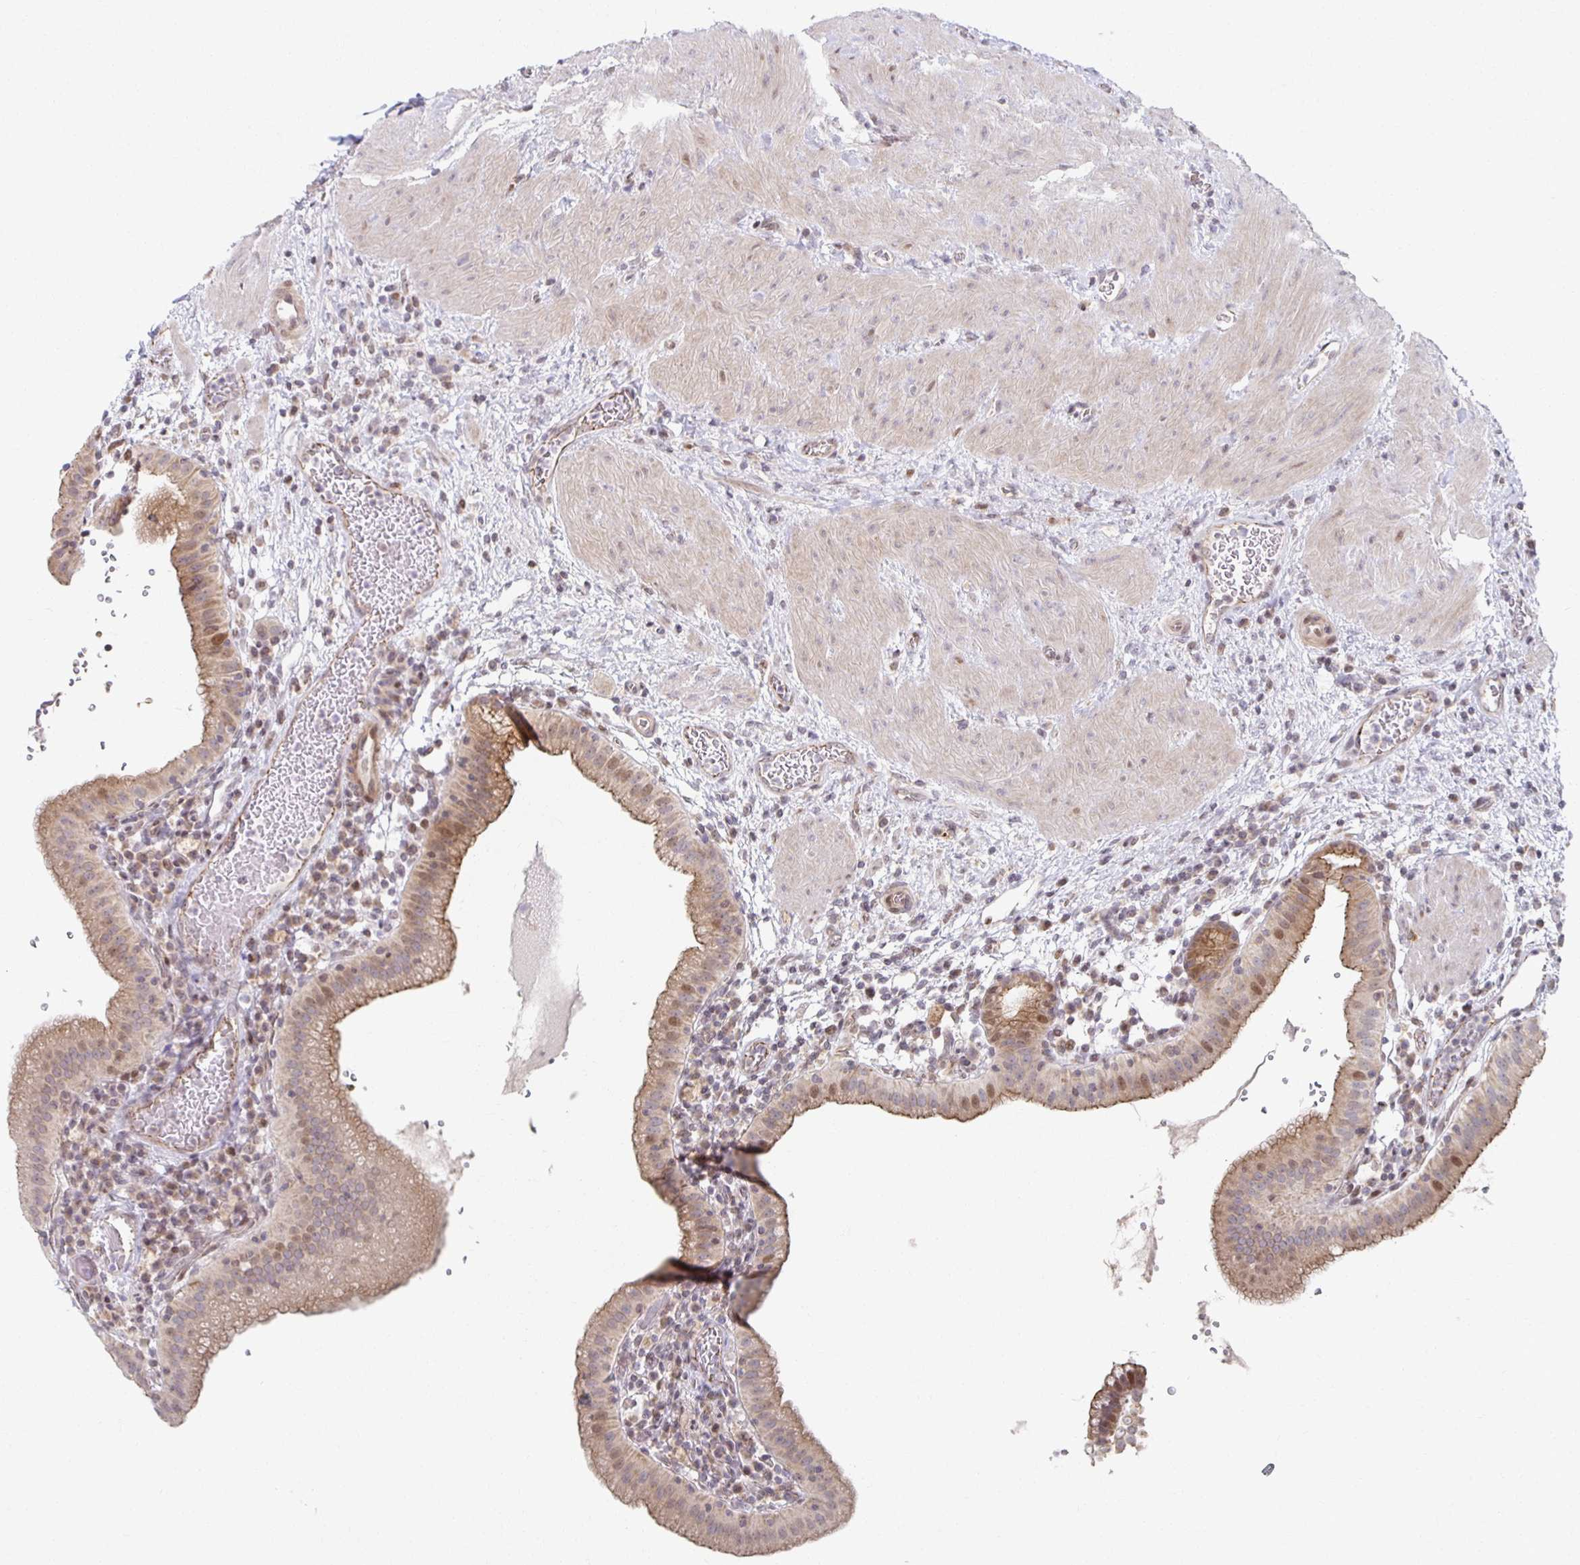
{"staining": {"intensity": "moderate", "quantity": ">75%", "location": "cytoplasmic/membranous,nuclear"}, "tissue": "gallbladder", "cell_type": "Glandular cells", "image_type": "normal", "snomed": [{"axis": "morphology", "description": "Normal tissue, NOS"}, {"axis": "topography", "description": "Gallbladder"}], "caption": "Protein staining demonstrates moderate cytoplasmic/membranous,nuclear expression in about >75% of glandular cells in unremarkable gallbladder.", "gene": "HCFC1R1", "patient": {"sex": "male", "age": 26}}